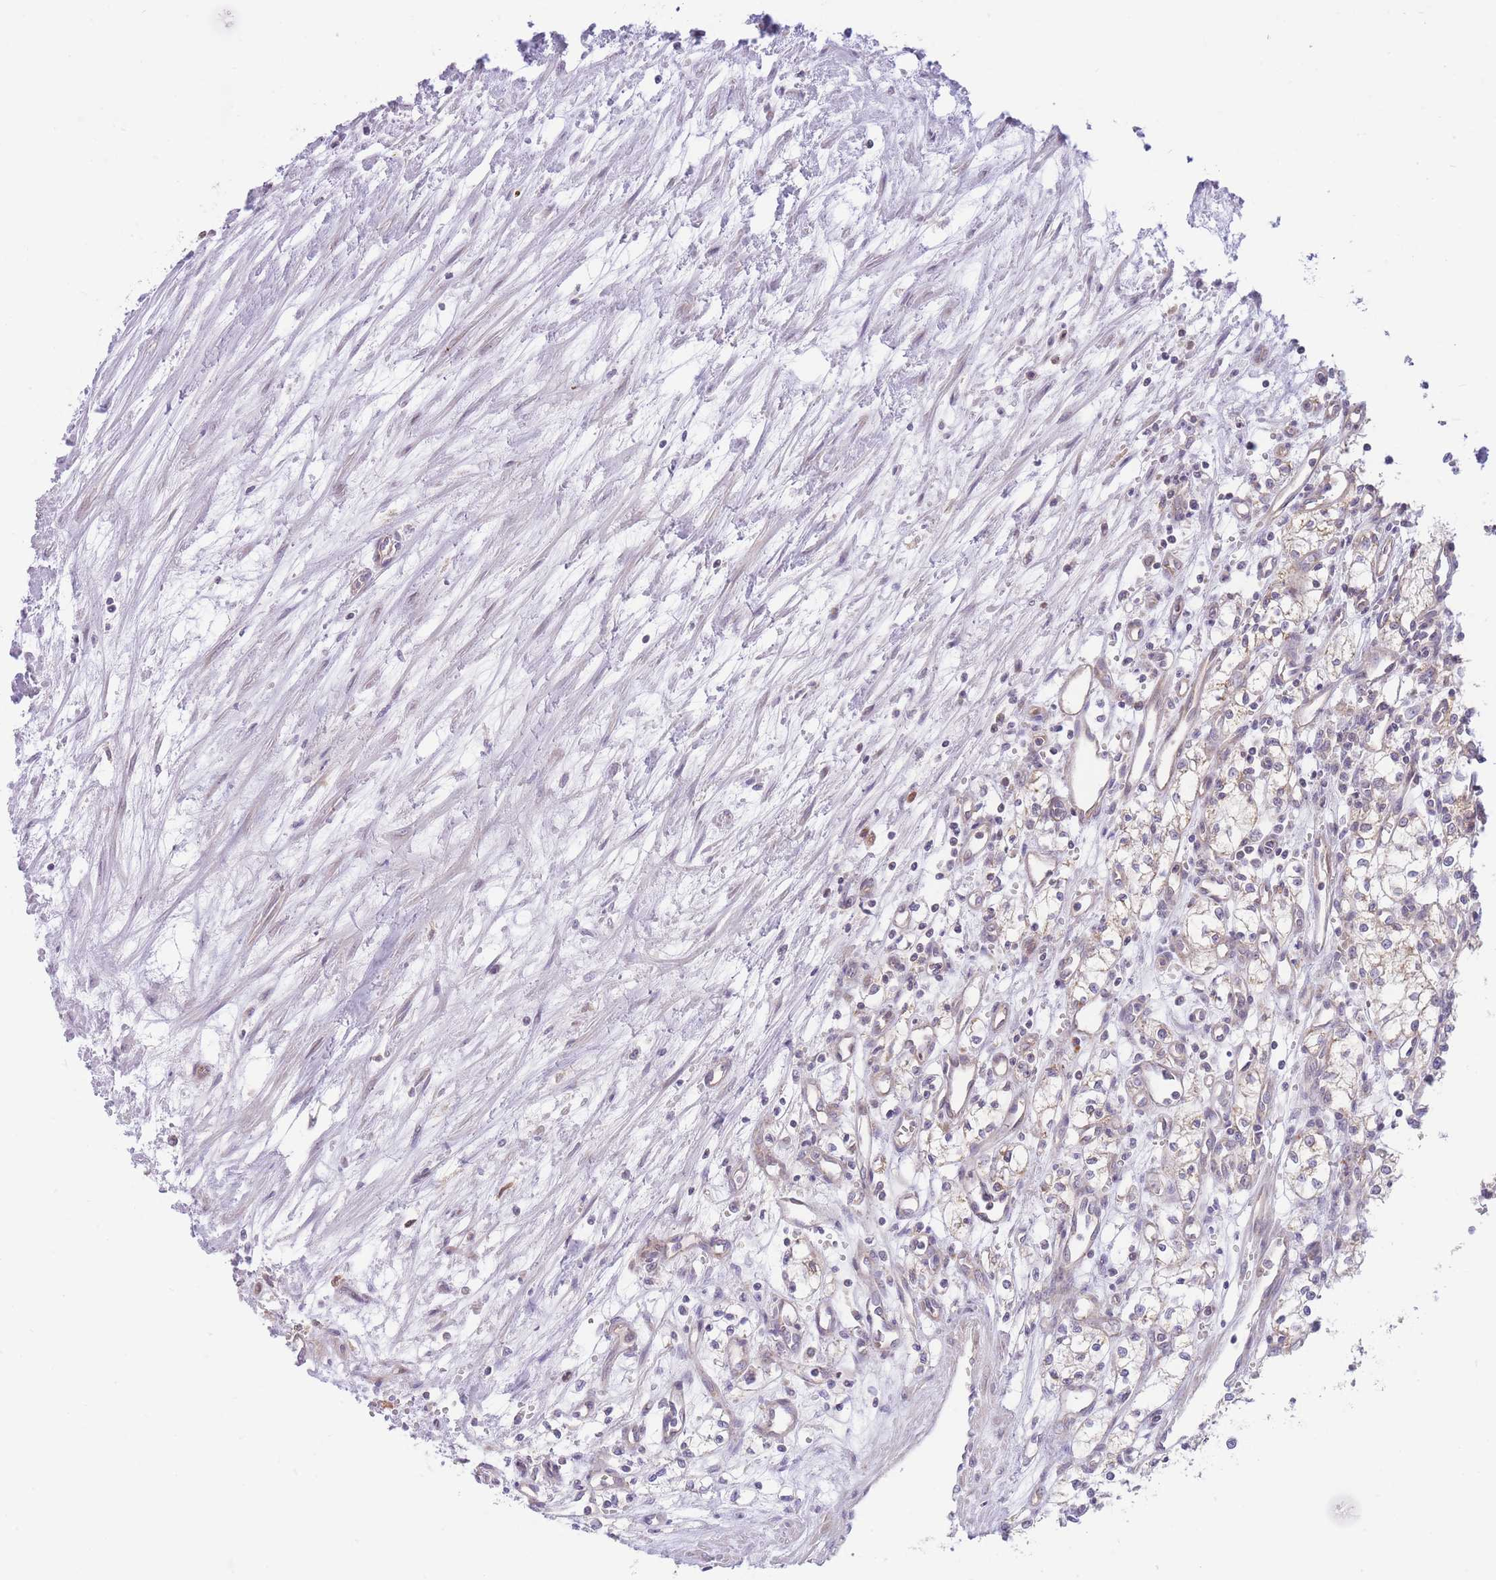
{"staining": {"intensity": "weak", "quantity": "25%-75%", "location": "cytoplasmic/membranous"}, "tissue": "renal cancer", "cell_type": "Tumor cells", "image_type": "cancer", "snomed": [{"axis": "morphology", "description": "Adenocarcinoma, NOS"}, {"axis": "topography", "description": "Kidney"}], "caption": "Immunohistochemical staining of renal cancer shows low levels of weak cytoplasmic/membranous expression in about 25%-75% of tumor cells. The protein is stained brown, and the nuclei are stained in blue (DAB IHC with brightfield microscopy, high magnification).", "gene": "BOLA2B", "patient": {"sex": "male", "age": 59}}